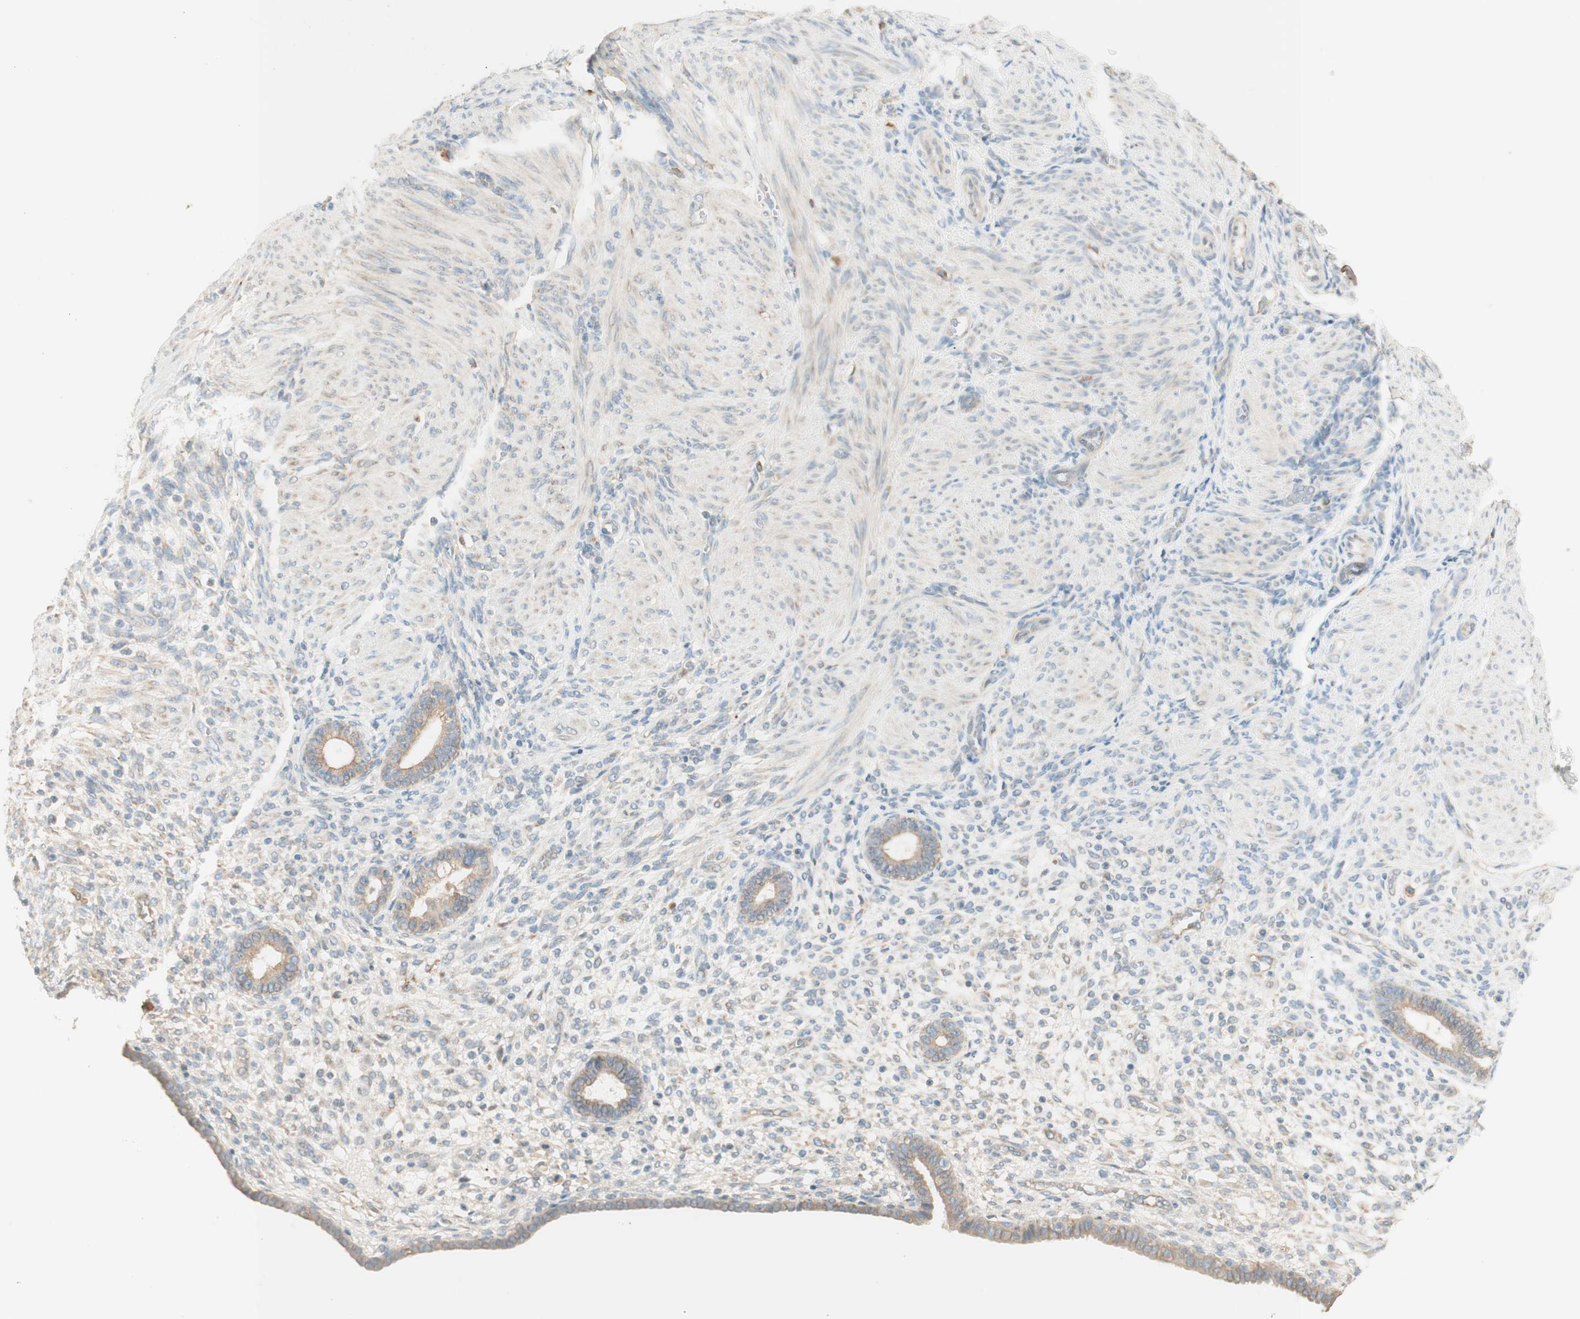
{"staining": {"intensity": "weak", "quantity": "<25%", "location": "cytoplasmic/membranous"}, "tissue": "endometrium", "cell_type": "Cells in endometrial stroma", "image_type": "normal", "snomed": [{"axis": "morphology", "description": "Normal tissue, NOS"}, {"axis": "topography", "description": "Endometrium"}], "caption": "Immunohistochemistry photomicrograph of unremarkable endometrium: endometrium stained with DAB (3,3'-diaminobenzidine) demonstrates no significant protein staining in cells in endometrial stroma. (DAB immunohistochemistry with hematoxylin counter stain).", "gene": "CLCN2", "patient": {"sex": "female", "age": 72}}